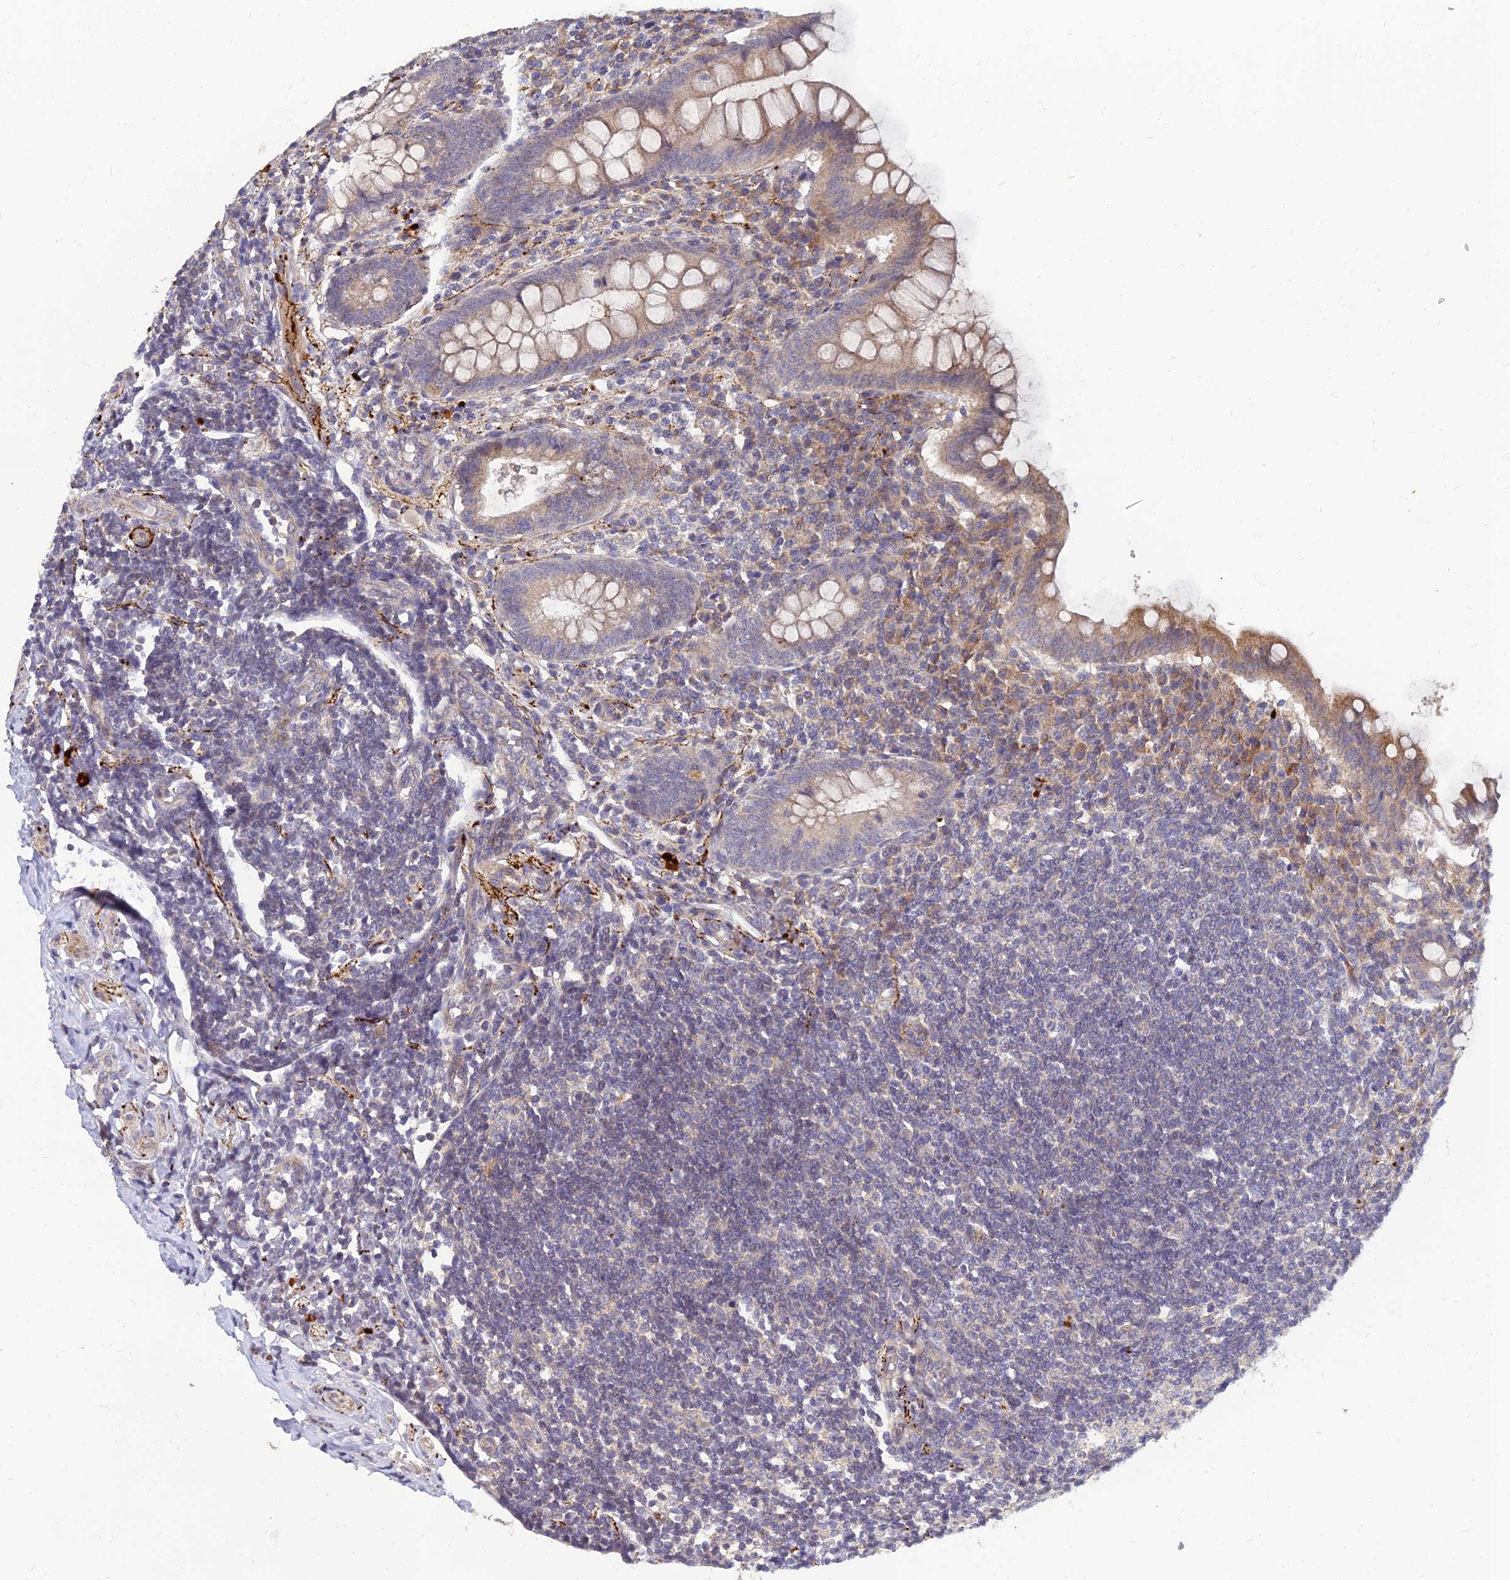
{"staining": {"intensity": "moderate", "quantity": "25%-75%", "location": "cytoplasmic/membranous"}, "tissue": "appendix", "cell_type": "Glandular cells", "image_type": "normal", "snomed": [{"axis": "morphology", "description": "Normal tissue, NOS"}, {"axis": "topography", "description": "Appendix"}], "caption": "Unremarkable appendix demonstrates moderate cytoplasmic/membranous staining in about 25%-75% of glandular cells (DAB (3,3'-diaminobenzidine) IHC with brightfield microscopy, high magnification)..", "gene": "NPY", "patient": {"sex": "female", "age": 33}}